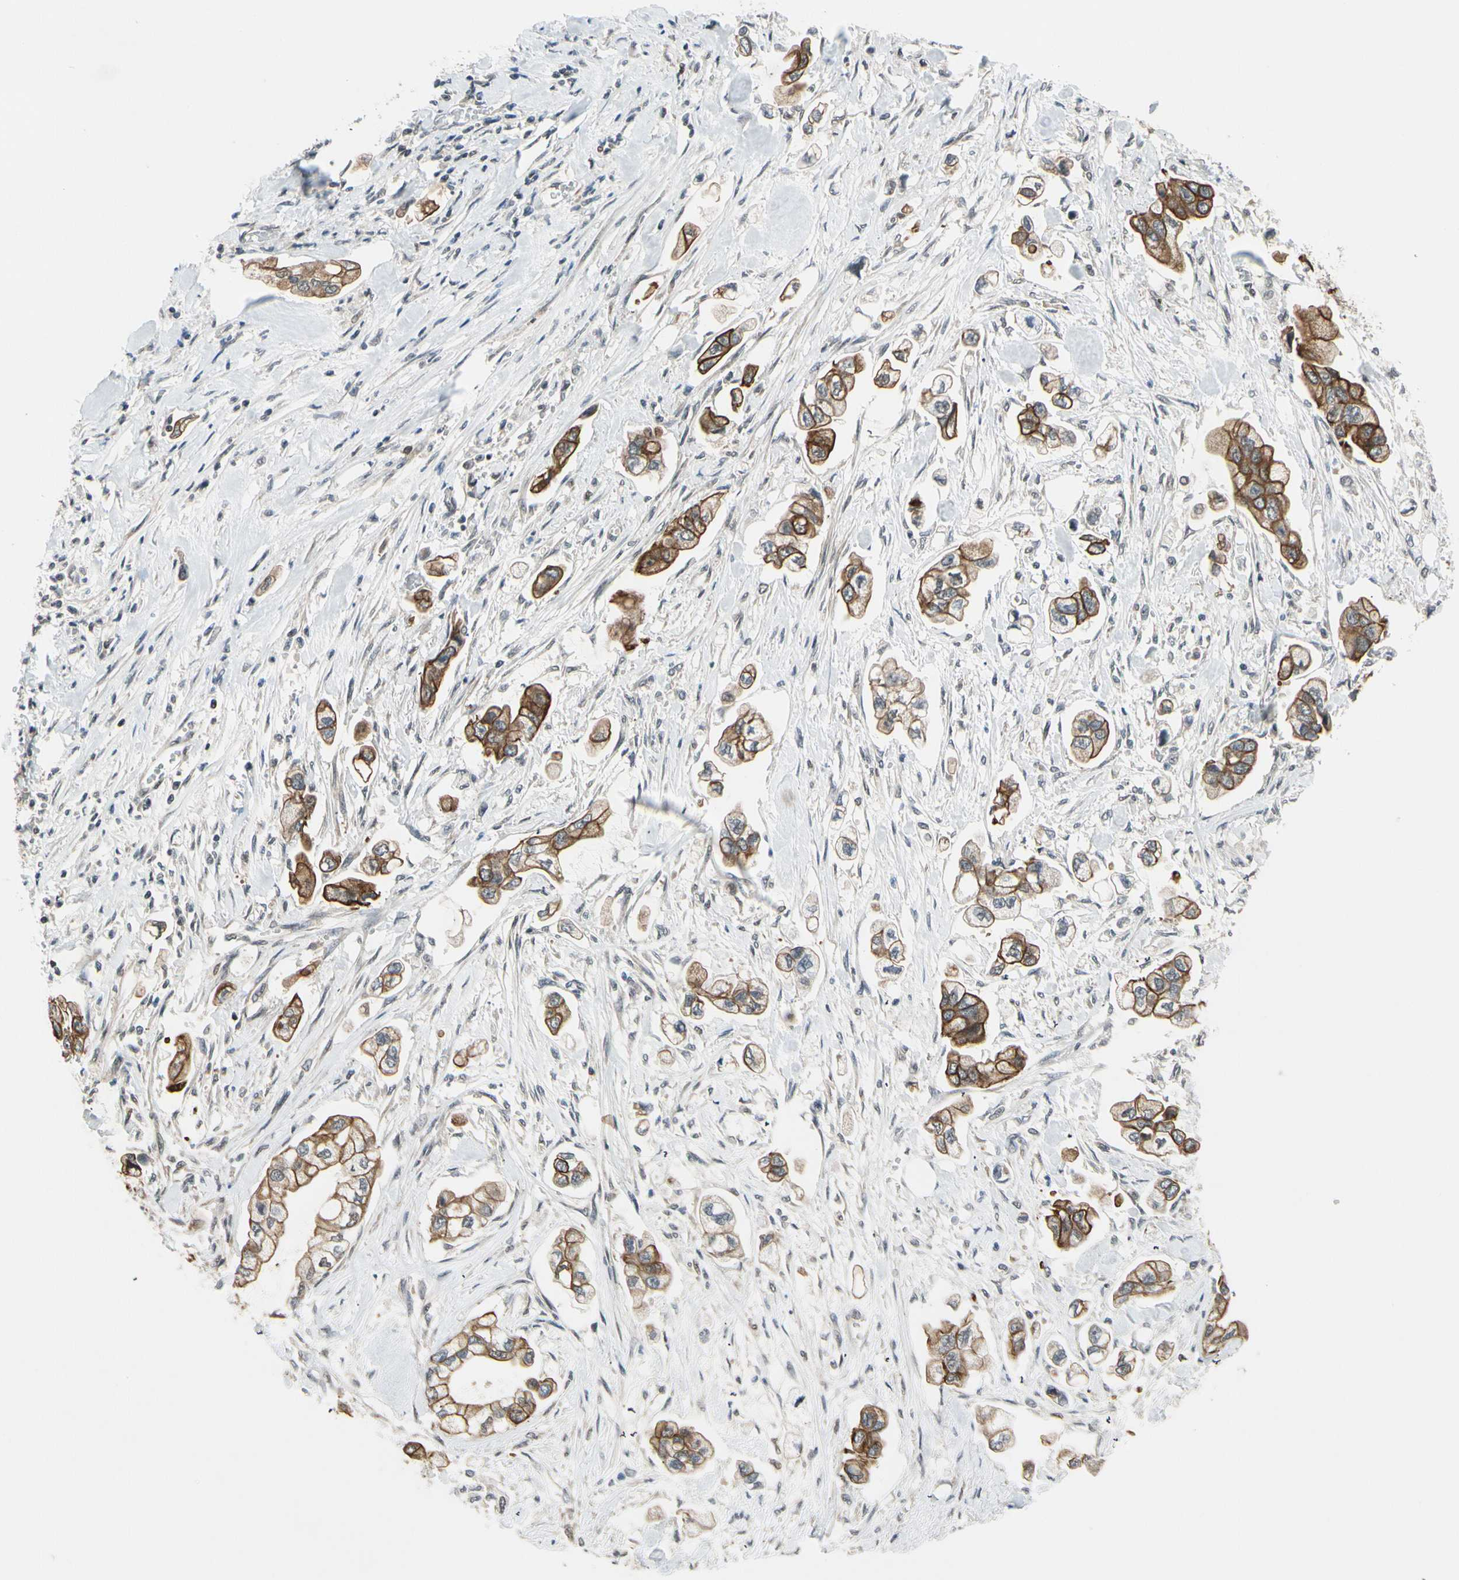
{"staining": {"intensity": "strong", "quantity": ">75%", "location": "cytoplasmic/membranous"}, "tissue": "stomach cancer", "cell_type": "Tumor cells", "image_type": "cancer", "snomed": [{"axis": "morphology", "description": "Adenocarcinoma, NOS"}, {"axis": "topography", "description": "Stomach"}], "caption": "This micrograph demonstrates immunohistochemistry (IHC) staining of stomach adenocarcinoma, with high strong cytoplasmic/membranous staining in about >75% of tumor cells.", "gene": "TAF12", "patient": {"sex": "male", "age": 62}}